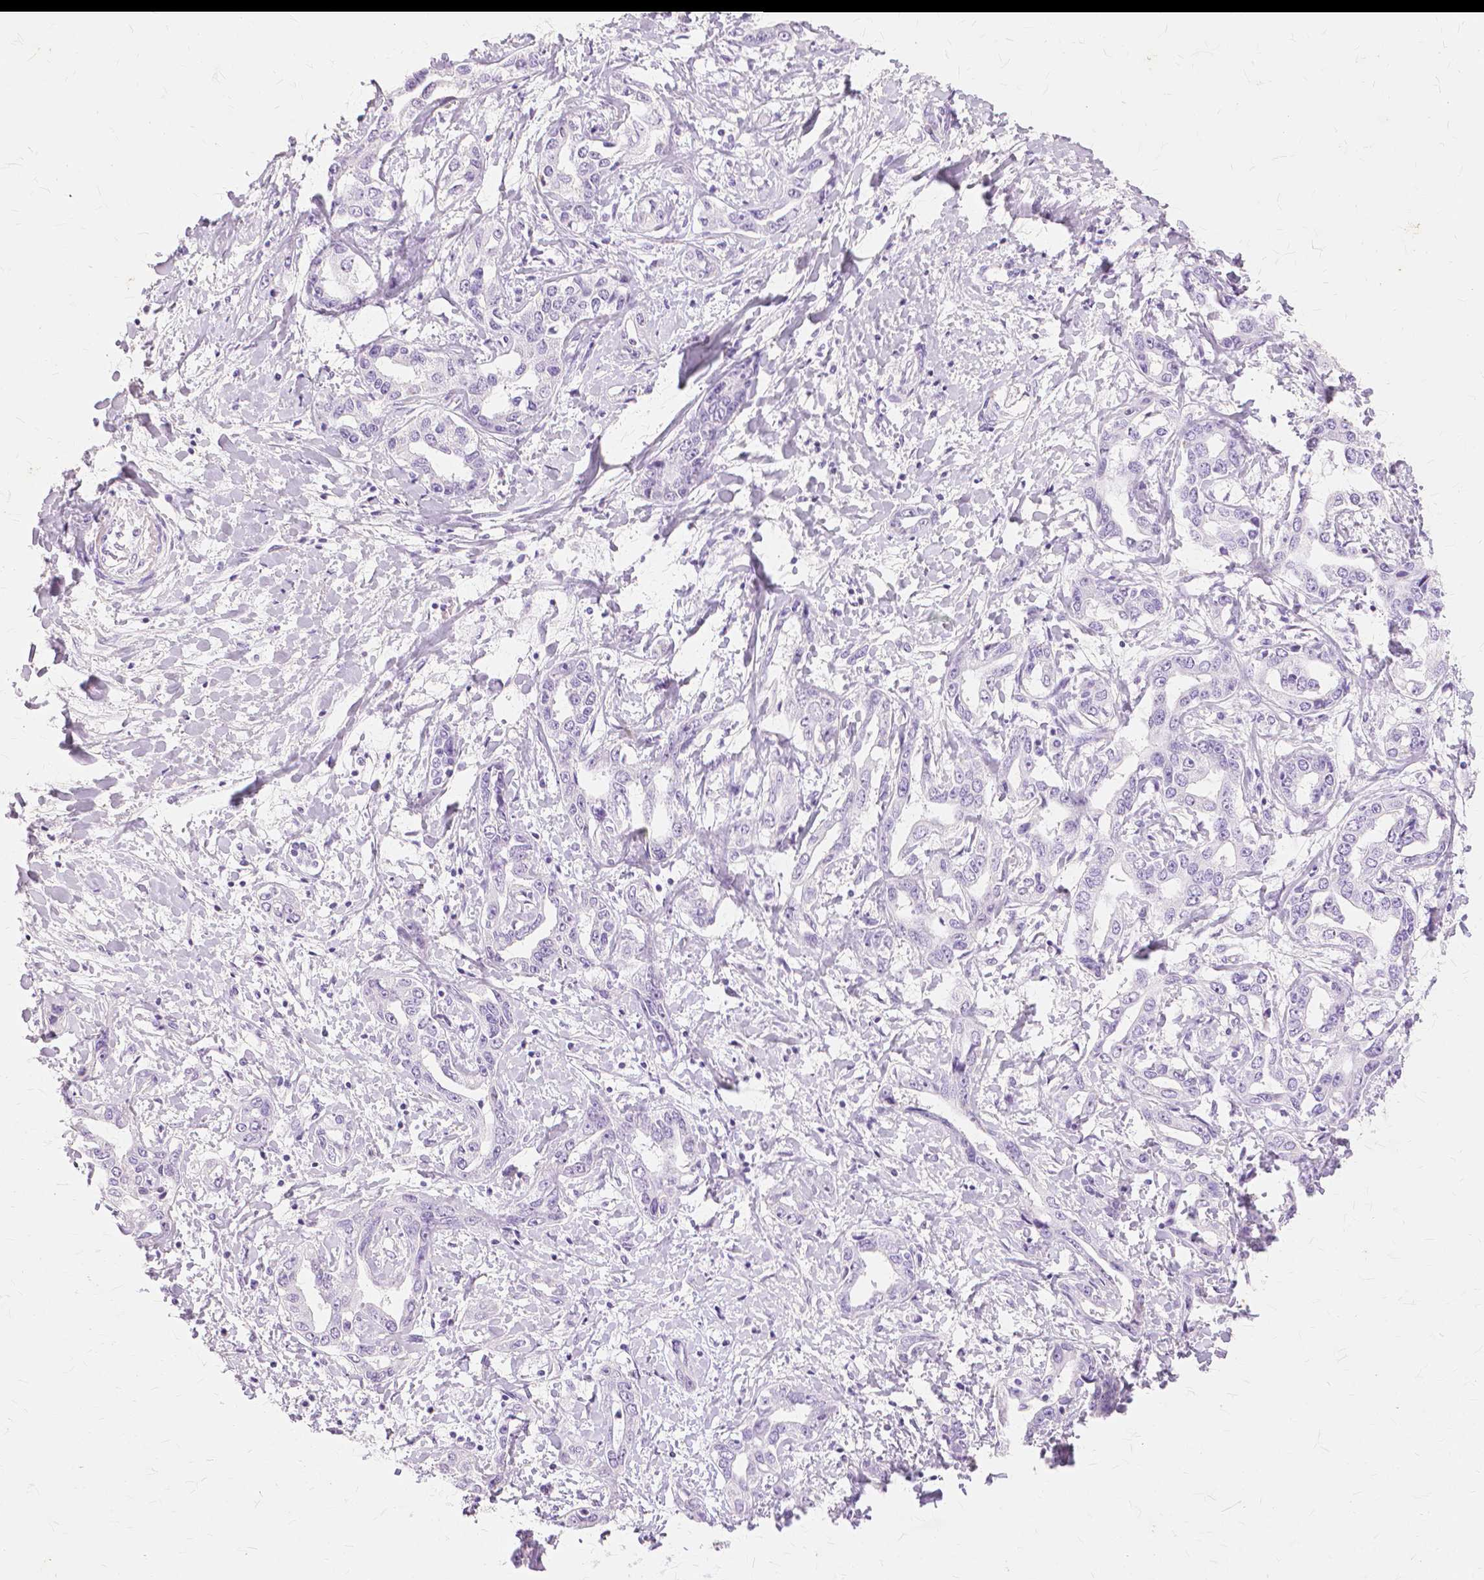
{"staining": {"intensity": "negative", "quantity": "none", "location": "none"}, "tissue": "liver cancer", "cell_type": "Tumor cells", "image_type": "cancer", "snomed": [{"axis": "morphology", "description": "Cholangiocarcinoma"}, {"axis": "topography", "description": "Liver"}], "caption": "Human liver cholangiocarcinoma stained for a protein using IHC displays no expression in tumor cells.", "gene": "TGM1", "patient": {"sex": "male", "age": 59}}